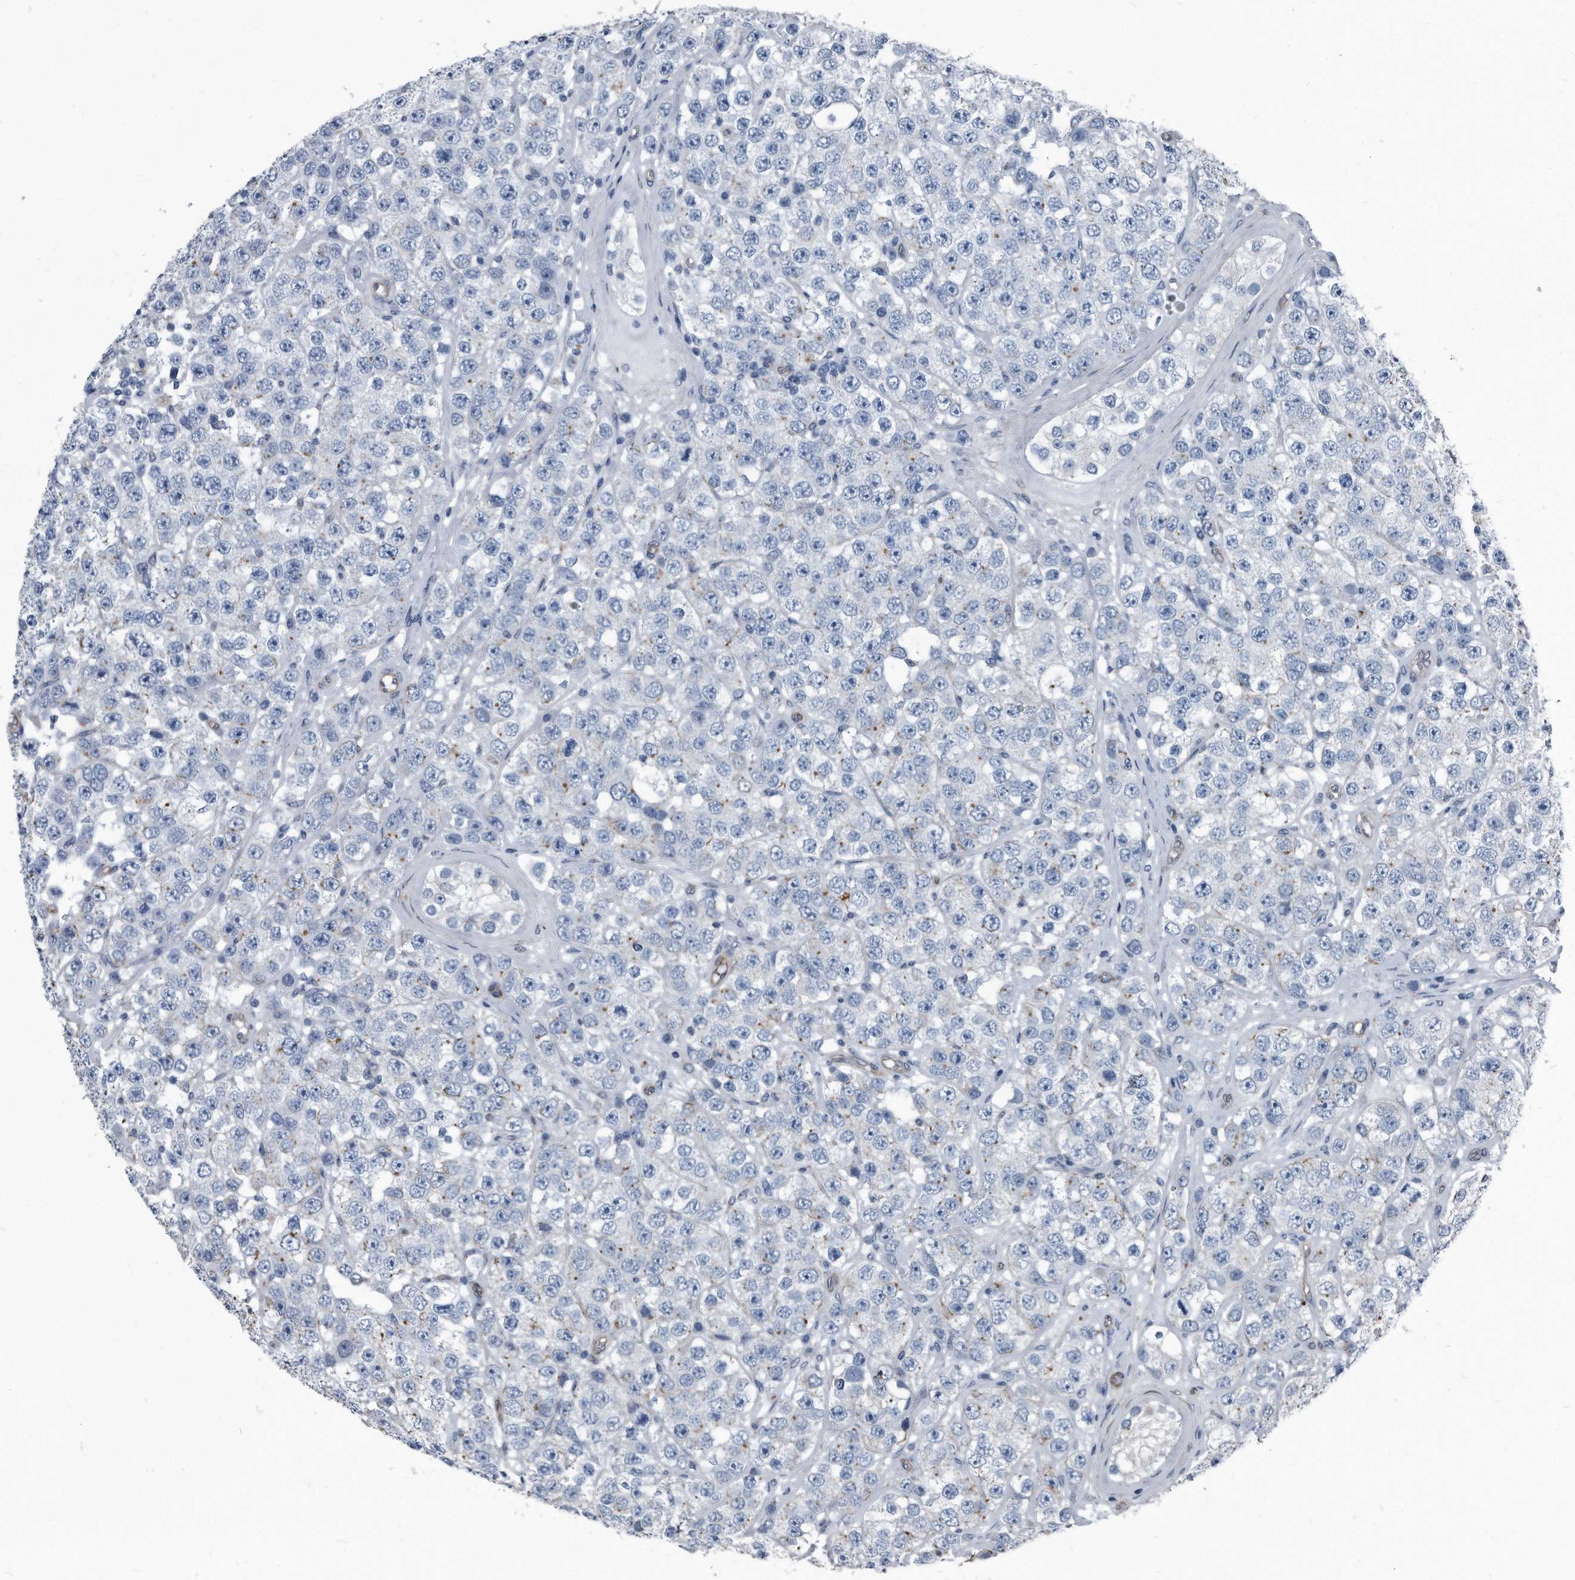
{"staining": {"intensity": "negative", "quantity": "none", "location": "none"}, "tissue": "testis cancer", "cell_type": "Tumor cells", "image_type": "cancer", "snomed": [{"axis": "morphology", "description": "Seminoma, NOS"}, {"axis": "topography", "description": "Testis"}], "caption": "High magnification brightfield microscopy of testis cancer stained with DAB (3,3'-diaminobenzidine) (brown) and counterstained with hematoxylin (blue): tumor cells show no significant staining. Nuclei are stained in blue.", "gene": "PLEC", "patient": {"sex": "male", "age": 28}}